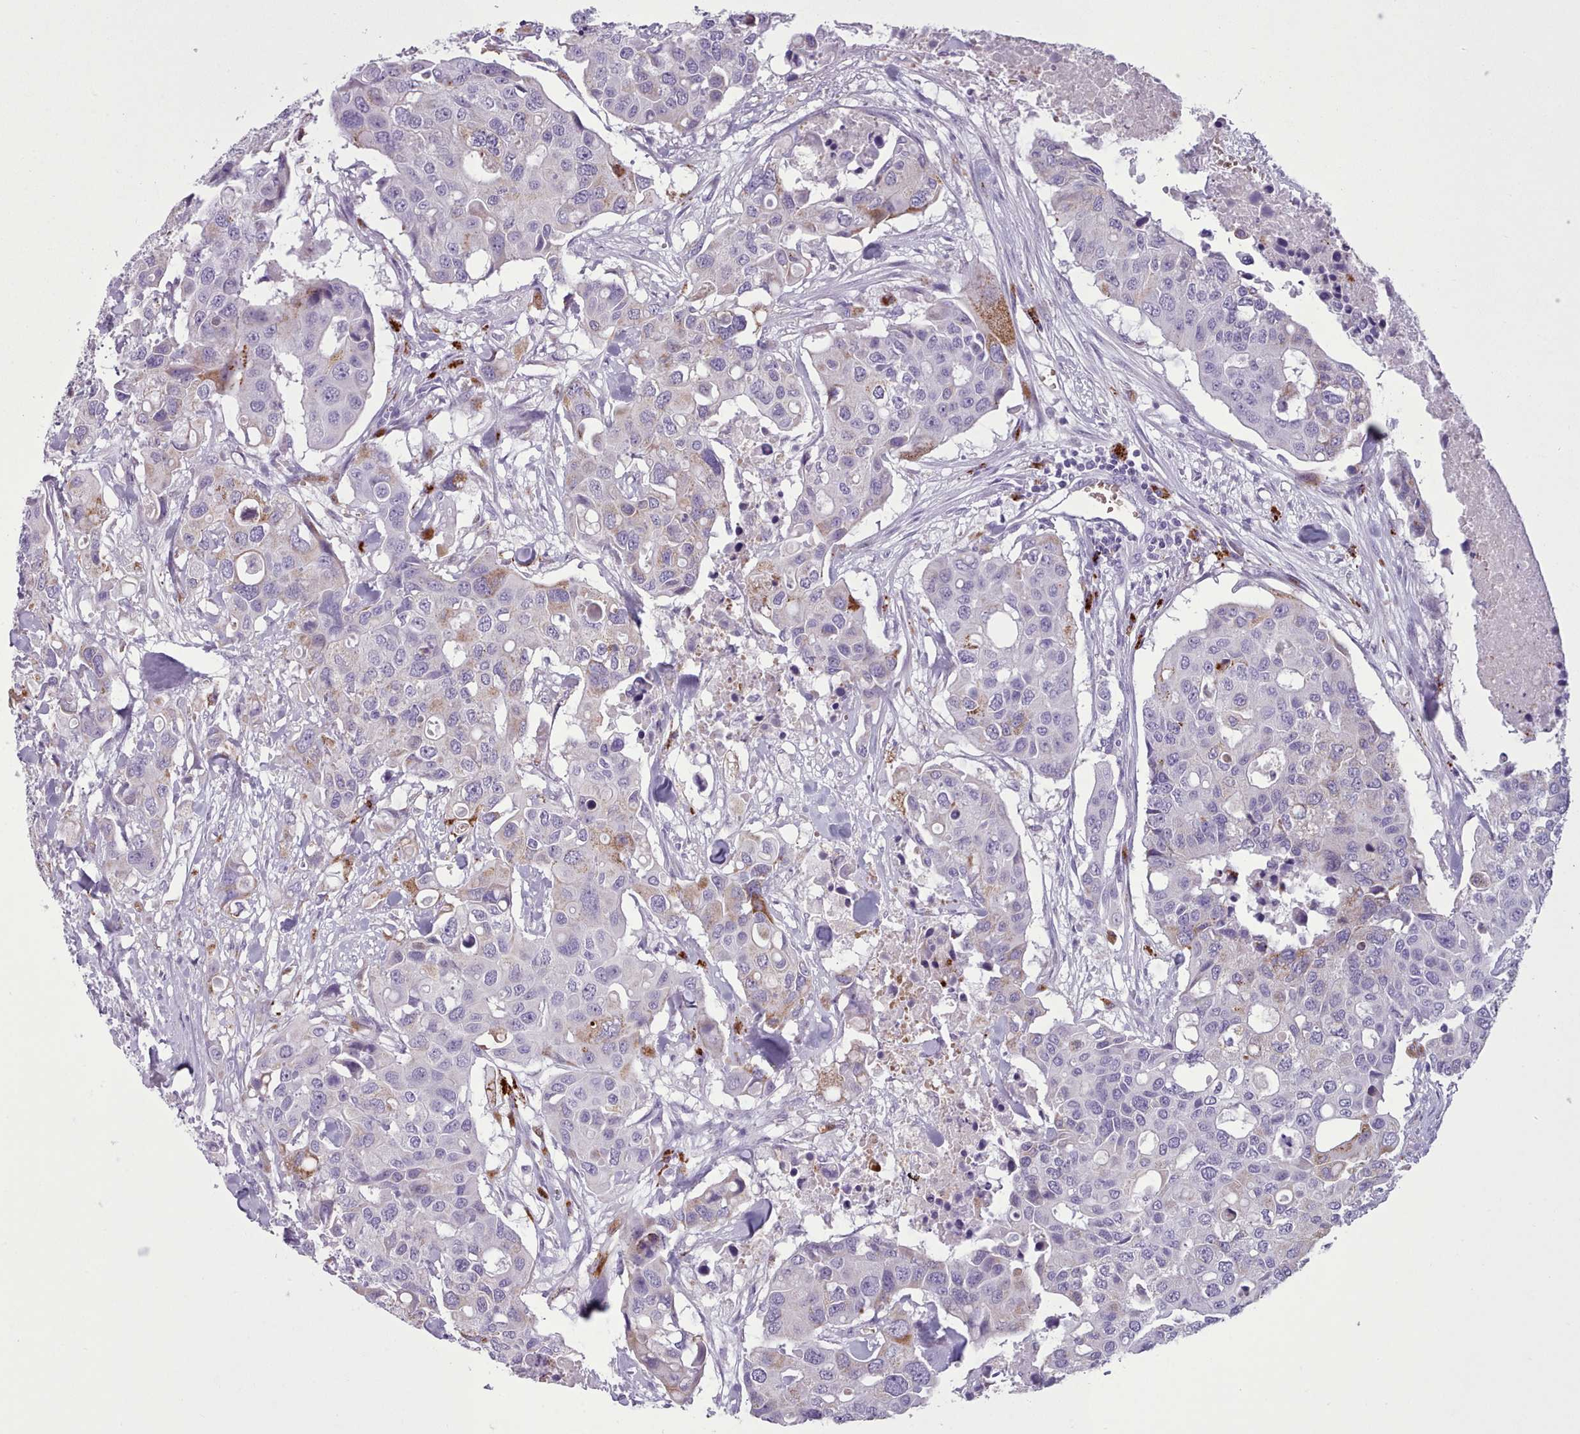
{"staining": {"intensity": "weak", "quantity": "<25%", "location": "cytoplasmic/membranous"}, "tissue": "colorectal cancer", "cell_type": "Tumor cells", "image_type": "cancer", "snomed": [{"axis": "morphology", "description": "Adenocarcinoma, NOS"}, {"axis": "topography", "description": "Colon"}], "caption": "This is an immunohistochemistry (IHC) photomicrograph of colorectal adenocarcinoma. There is no expression in tumor cells.", "gene": "AK4", "patient": {"sex": "male", "age": 77}}